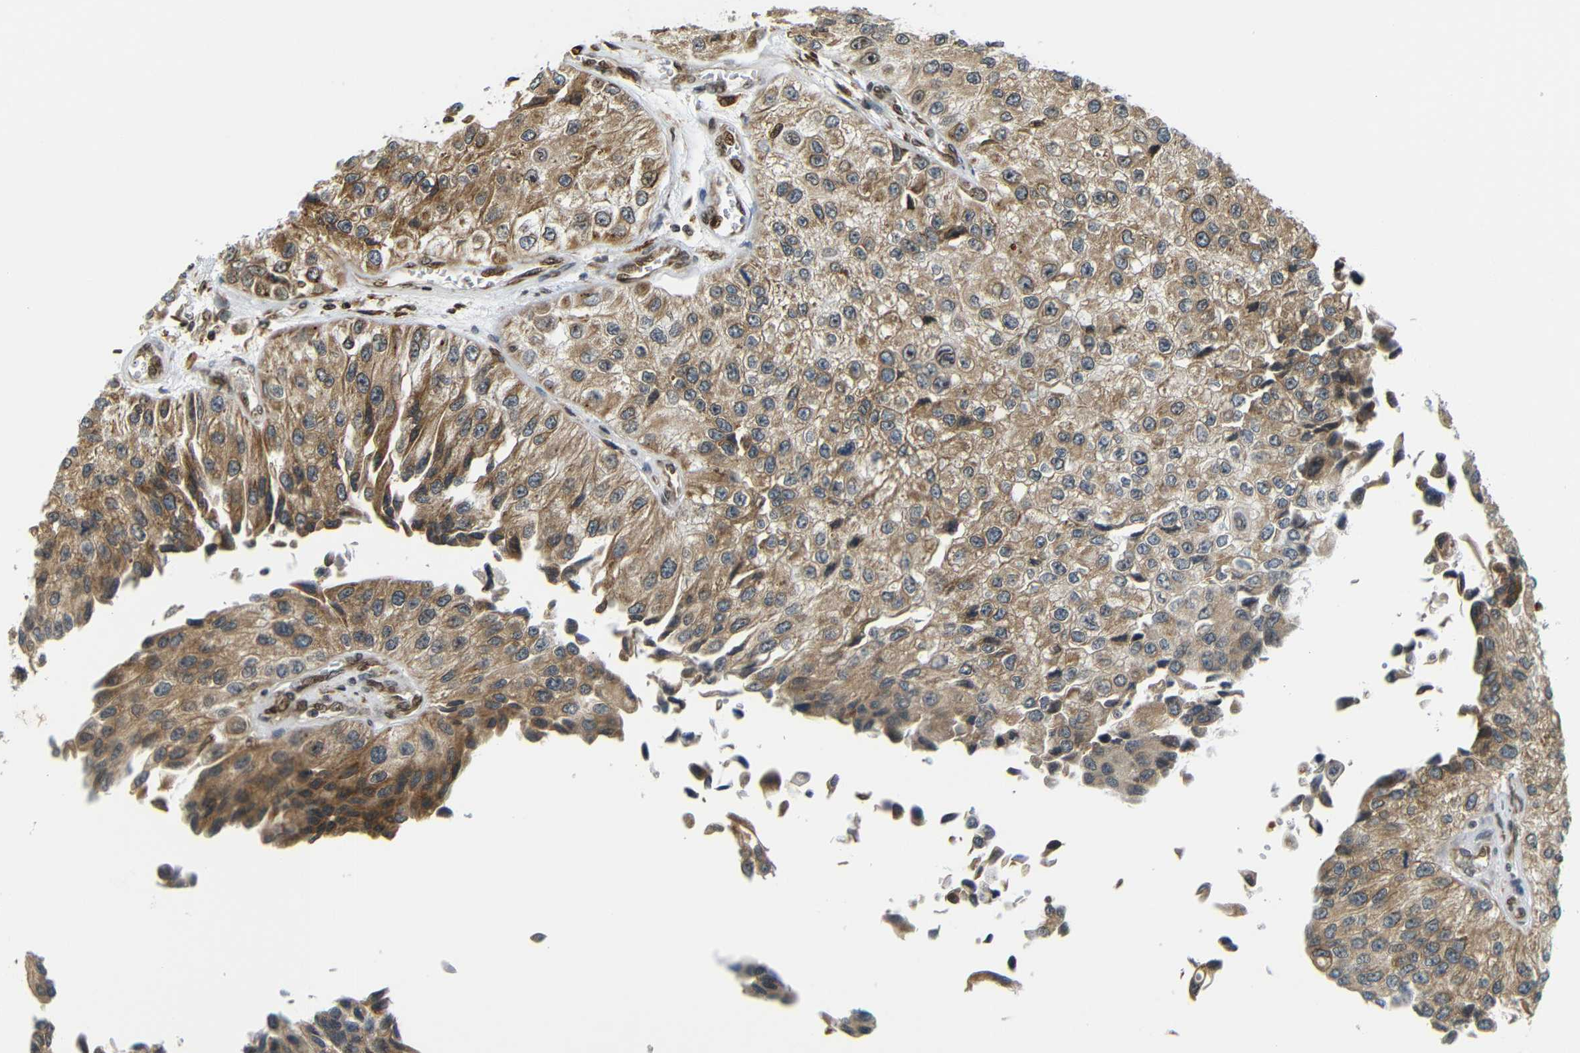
{"staining": {"intensity": "moderate", "quantity": ">75%", "location": "cytoplasmic/membranous"}, "tissue": "urothelial cancer", "cell_type": "Tumor cells", "image_type": "cancer", "snomed": [{"axis": "morphology", "description": "Urothelial carcinoma, High grade"}, {"axis": "topography", "description": "Kidney"}, {"axis": "topography", "description": "Urinary bladder"}], "caption": "A brown stain shows moderate cytoplasmic/membranous positivity of a protein in human high-grade urothelial carcinoma tumor cells.", "gene": "SPCS2", "patient": {"sex": "male", "age": 77}}